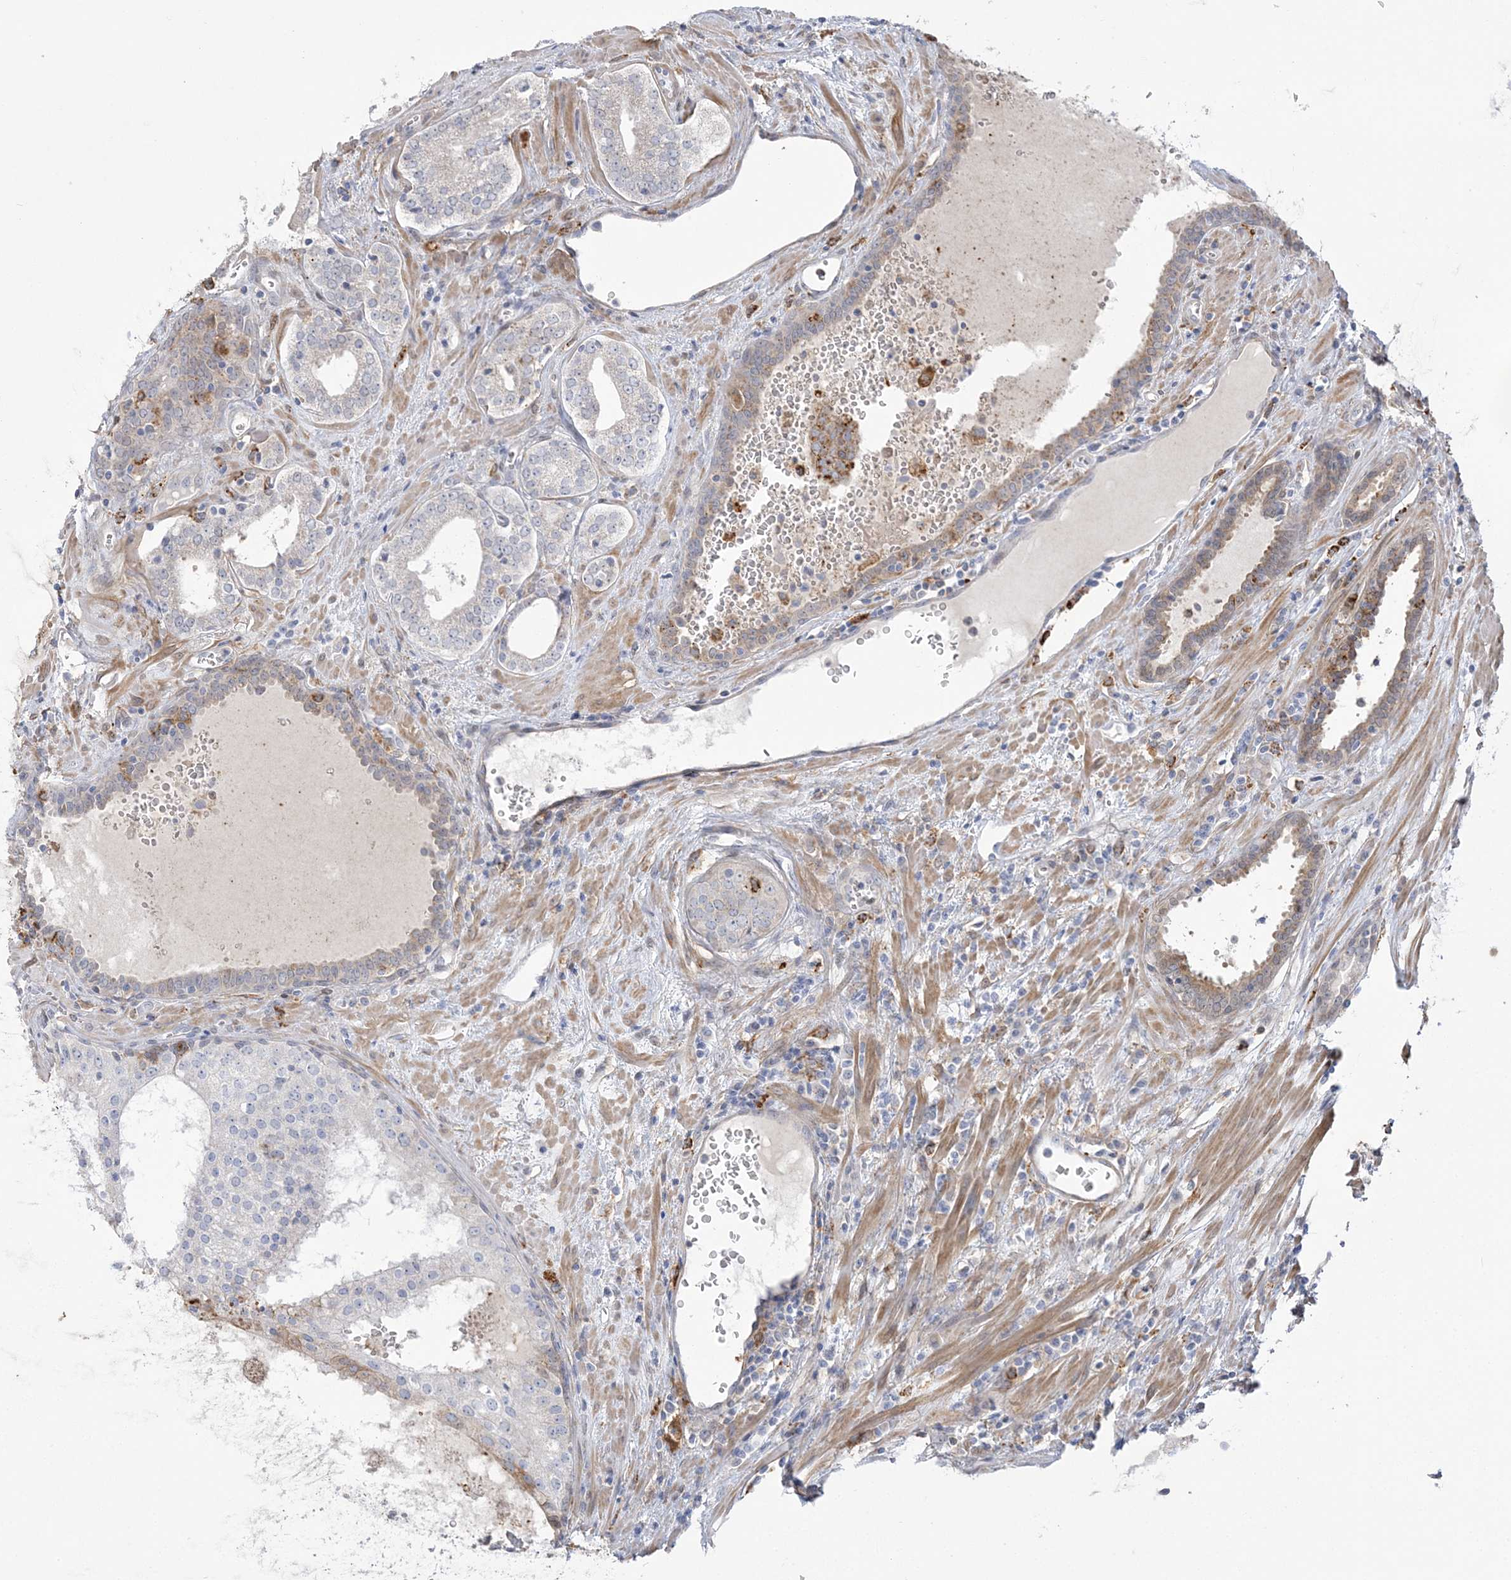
{"staining": {"intensity": "negative", "quantity": "none", "location": "none"}, "tissue": "prostate cancer", "cell_type": "Tumor cells", "image_type": "cancer", "snomed": [{"axis": "morphology", "description": "Adenocarcinoma, High grade"}, {"axis": "topography", "description": "Prostate"}], "caption": "DAB immunohistochemical staining of human prostate cancer reveals no significant staining in tumor cells. (DAB (3,3'-diaminobenzidine) immunohistochemistry (IHC), high magnification).", "gene": "HAAO", "patient": {"sex": "male", "age": 68}}